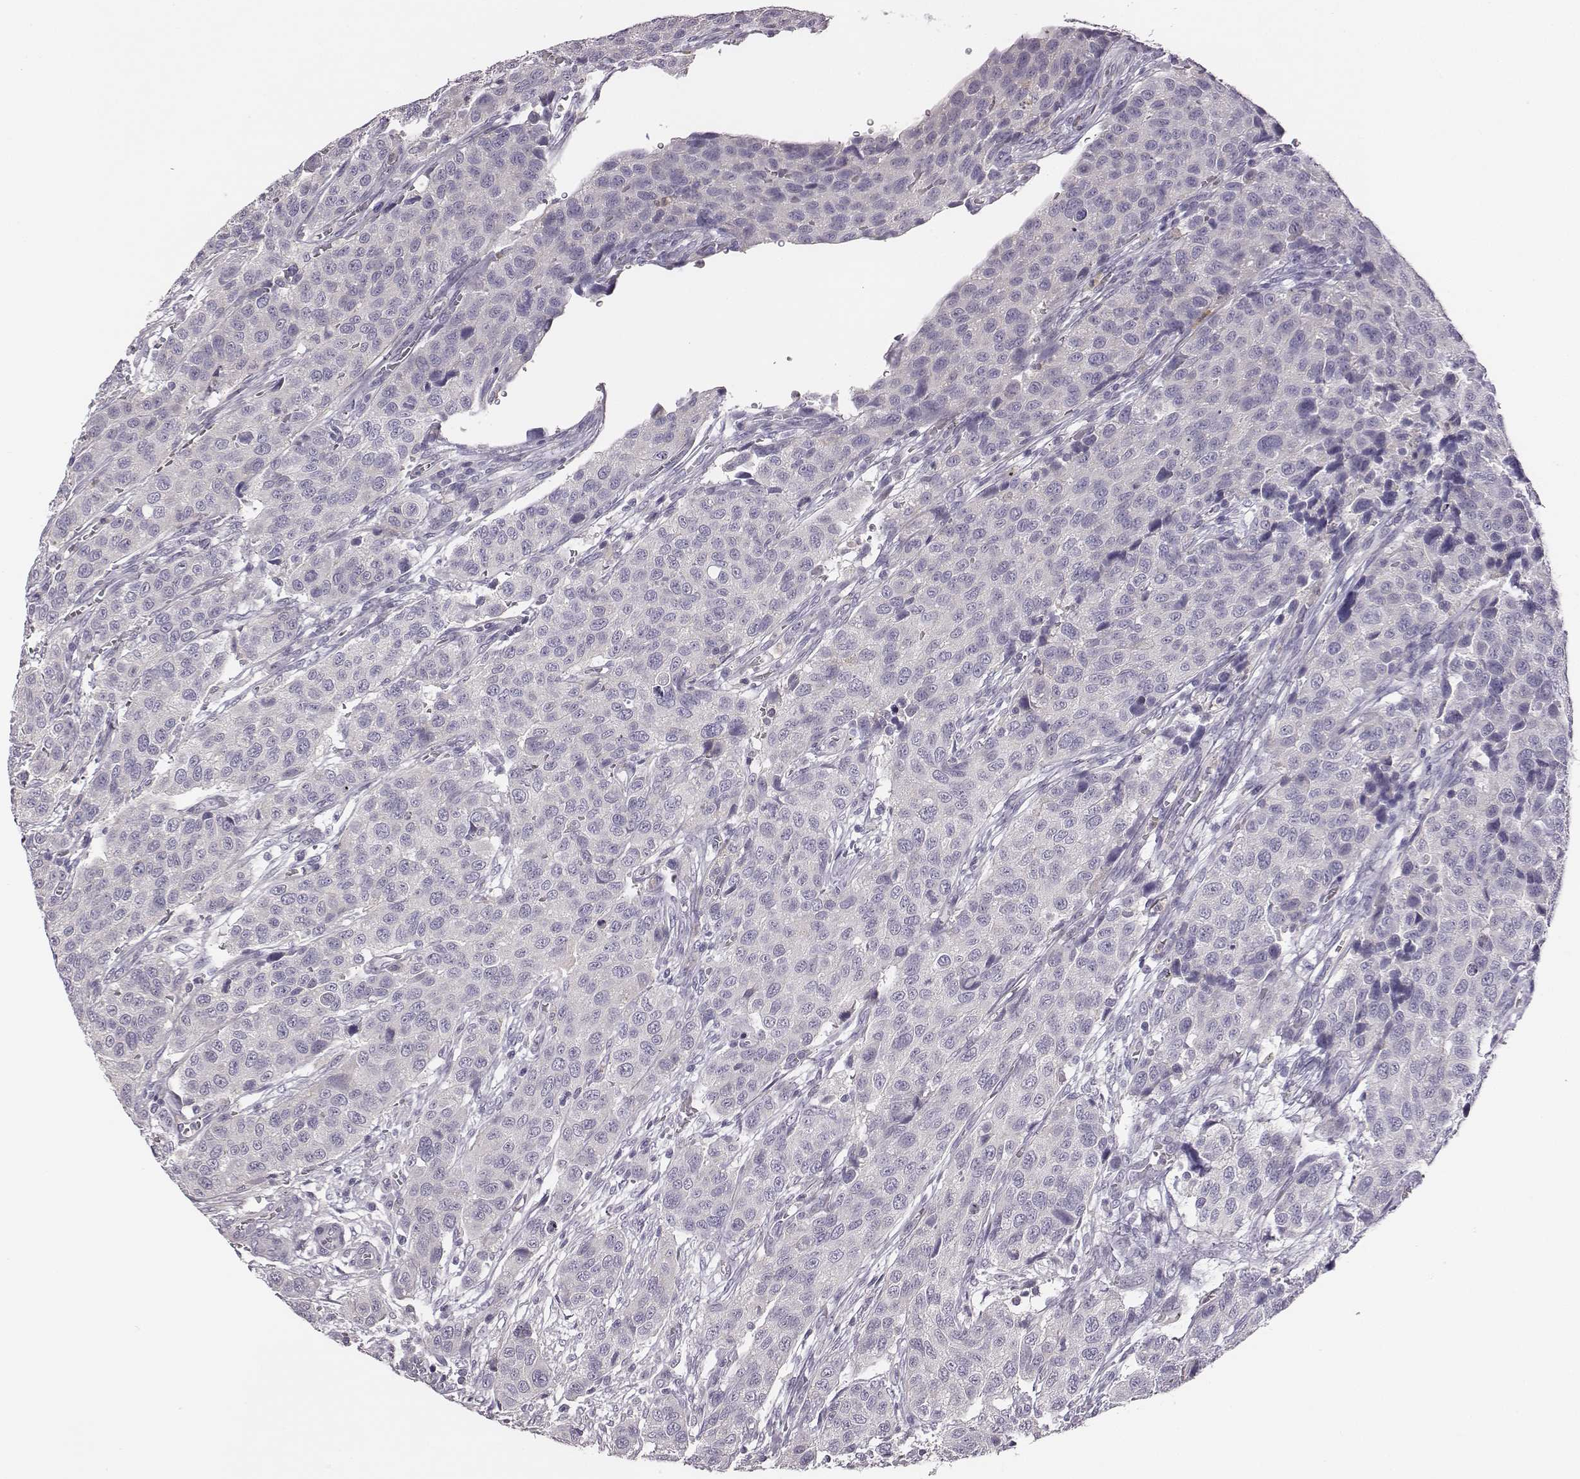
{"staining": {"intensity": "negative", "quantity": "none", "location": "none"}, "tissue": "urothelial cancer", "cell_type": "Tumor cells", "image_type": "cancer", "snomed": [{"axis": "morphology", "description": "Urothelial carcinoma, High grade"}, {"axis": "topography", "description": "Urinary bladder"}], "caption": "Human urothelial cancer stained for a protein using immunohistochemistry shows no staining in tumor cells.", "gene": "ADAM7", "patient": {"sex": "female", "age": 58}}